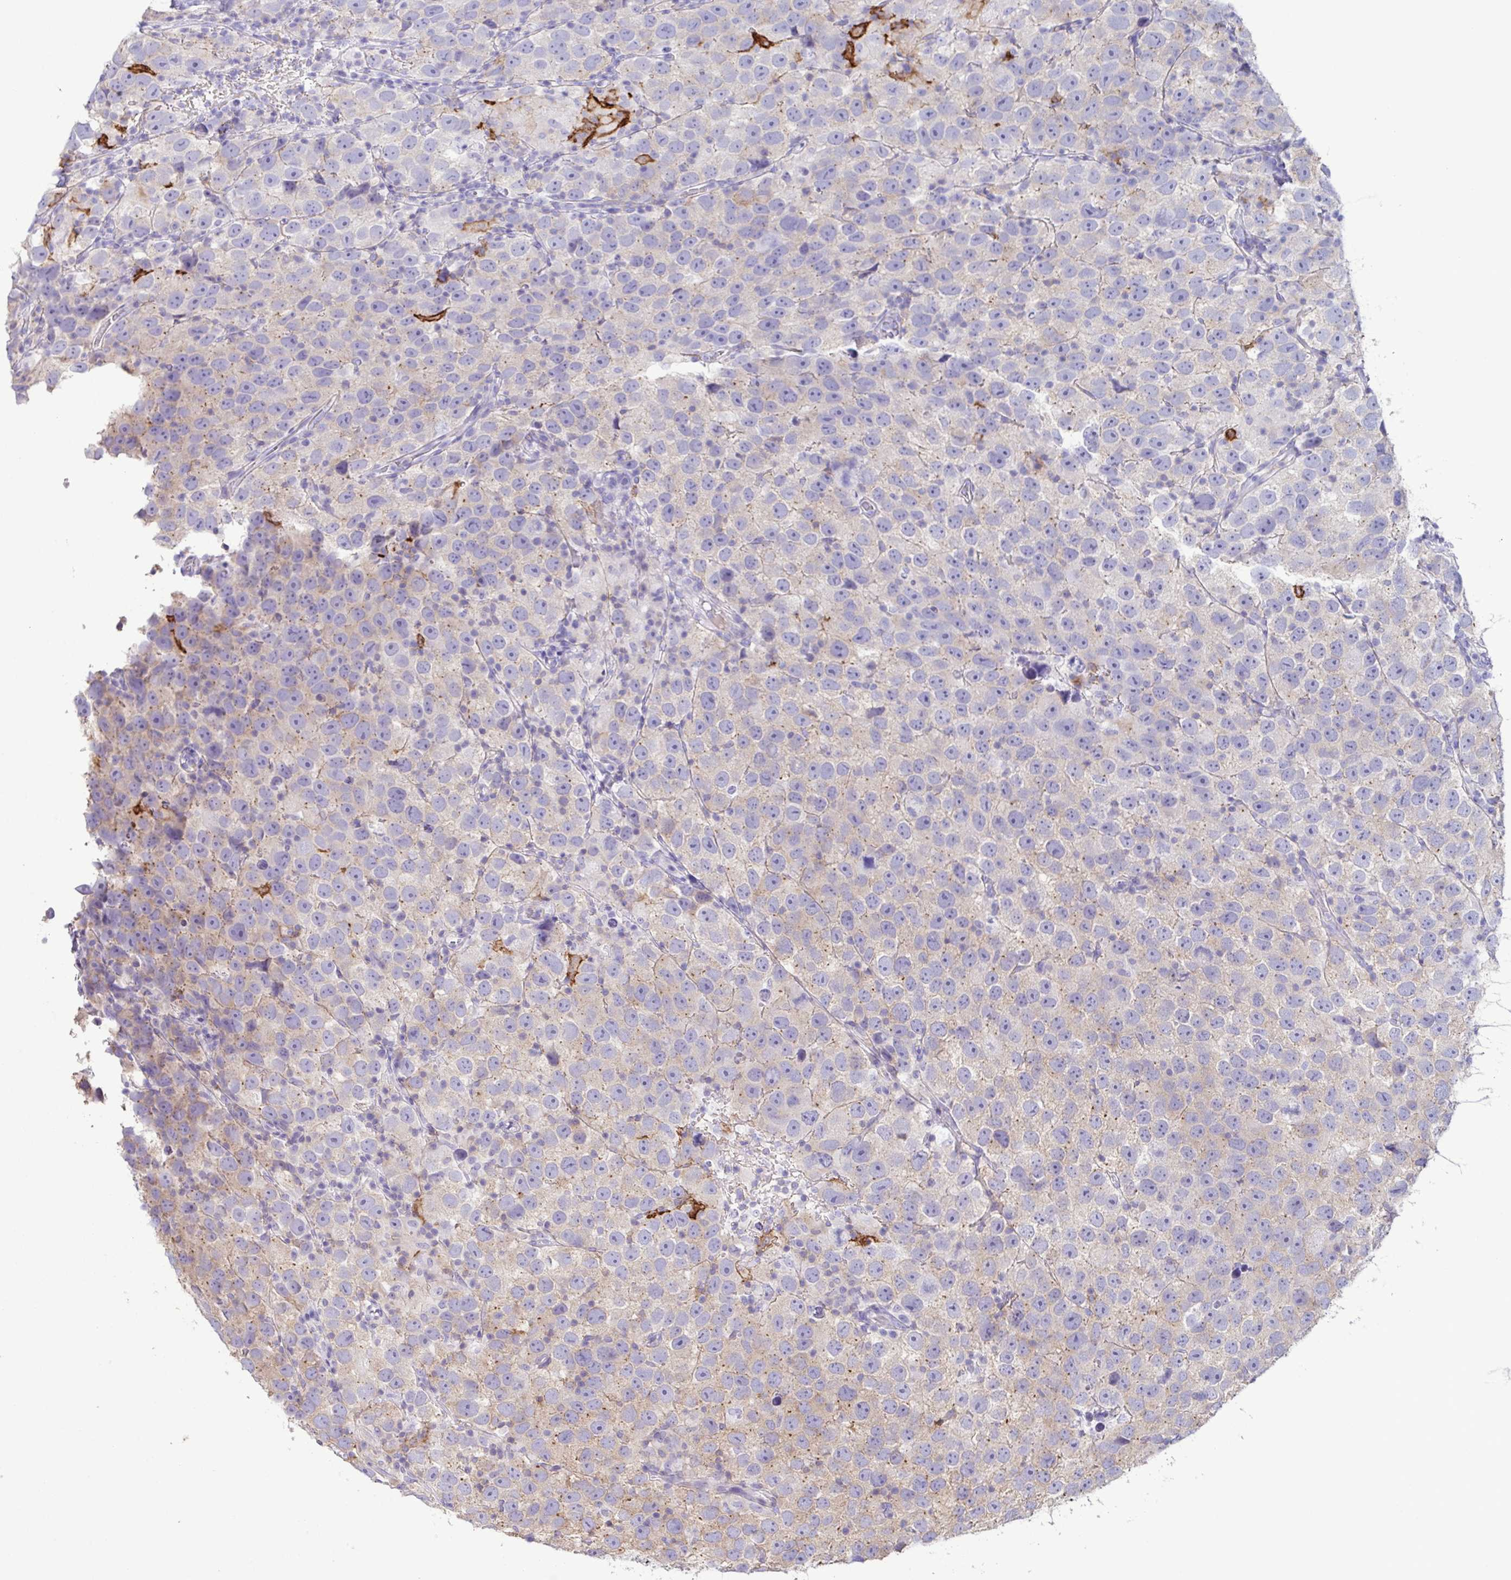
{"staining": {"intensity": "negative", "quantity": "none", "location": "none"}, "tissue": "testis cancer", "cell_type": "Tumor cells", "image_type": "cancer", "snomed": [{"axis": "morphology", "description": "Seminoma, NOS"}, {"axis": "topography", "description": "Testis"}], "caption": "Human testis seminoma stained for a protein using immunohistochemistry (IHC) reveals no positivity in tumor cells.", "gene": "MARCO", "patient": {"sex": "male", "age": 26}}